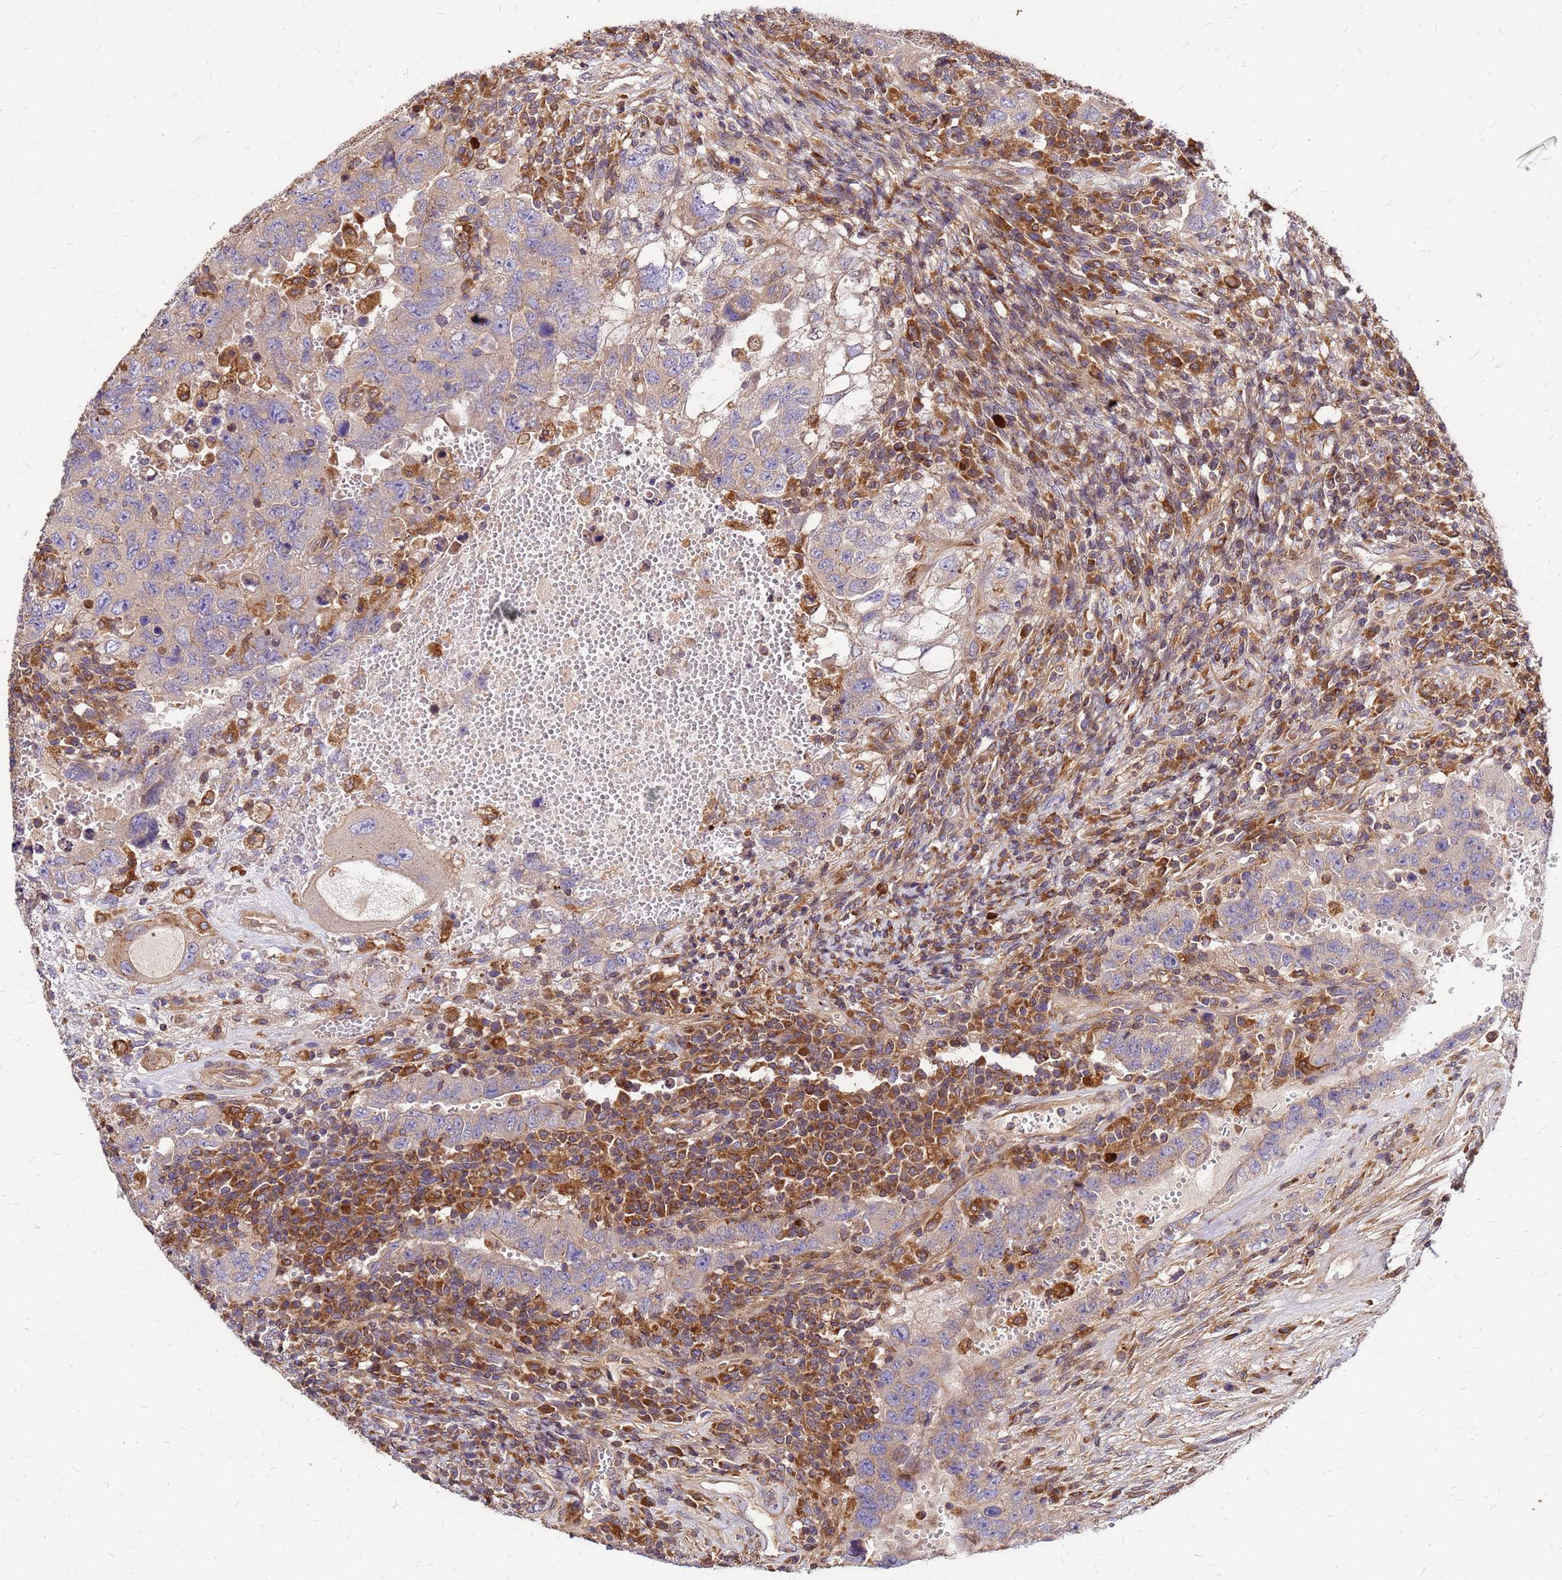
{"staining": {"intensity": "negative", "quantity": "none", "location": "none"}, "tissue": "testis cancer", "cell_type": "Tumor cells", "image_type": "cancer", "snomed": [{"axis": "morphology", "description": "Carcinoma, Embryonal, NOS"}, {"axis": "topography", "description": "Testis"}], "caption": "Tumor cells show no significant protein staining in testis cancer.", "gene": "CYBC1", "patient": {"sex": "male", "age": 26}}